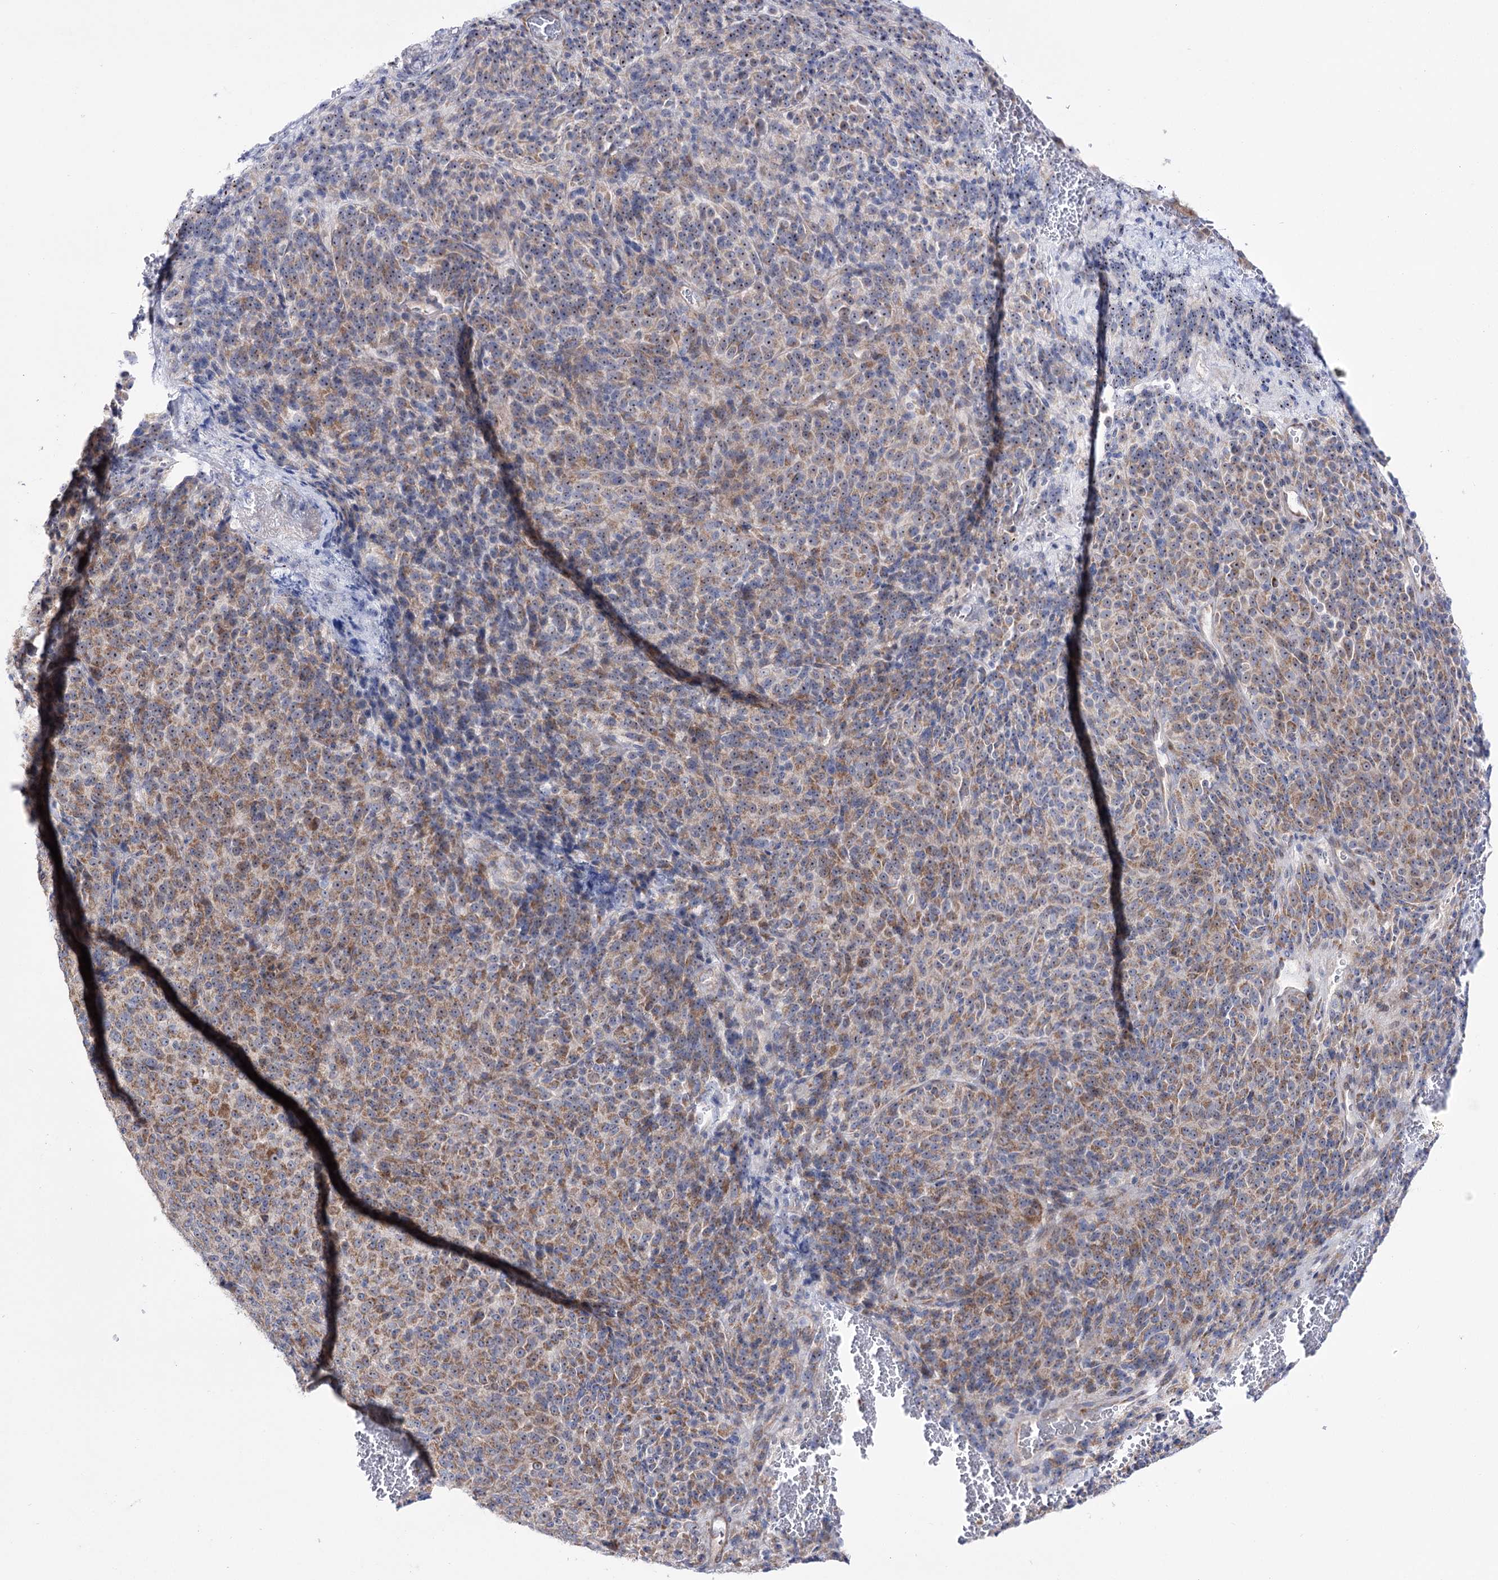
{"staining": {"intensity": "moderate", "quantity": "25%-75%", "location": "cytoplasmic/membranous"}, "tissue": "melanoma", "cell_type": "Tumor cells", "image_type": "cancer", "snomed": [{"axis": "morphology", "description": "Malignant melanoma, Metastatic site"}, {"axis": "topography", "description": "Brain"}], "caption": "Protein staining exhibits moderate cytoplasmic/membranous positivity in approximately 25%-75% of tumor cells in malignant melanoma (metastatic site). (brown staining indicates protein expression, while blue staining denotes nuclei).", "gene": "METTL5", "patient": {"sex": "female", "age": 56}}